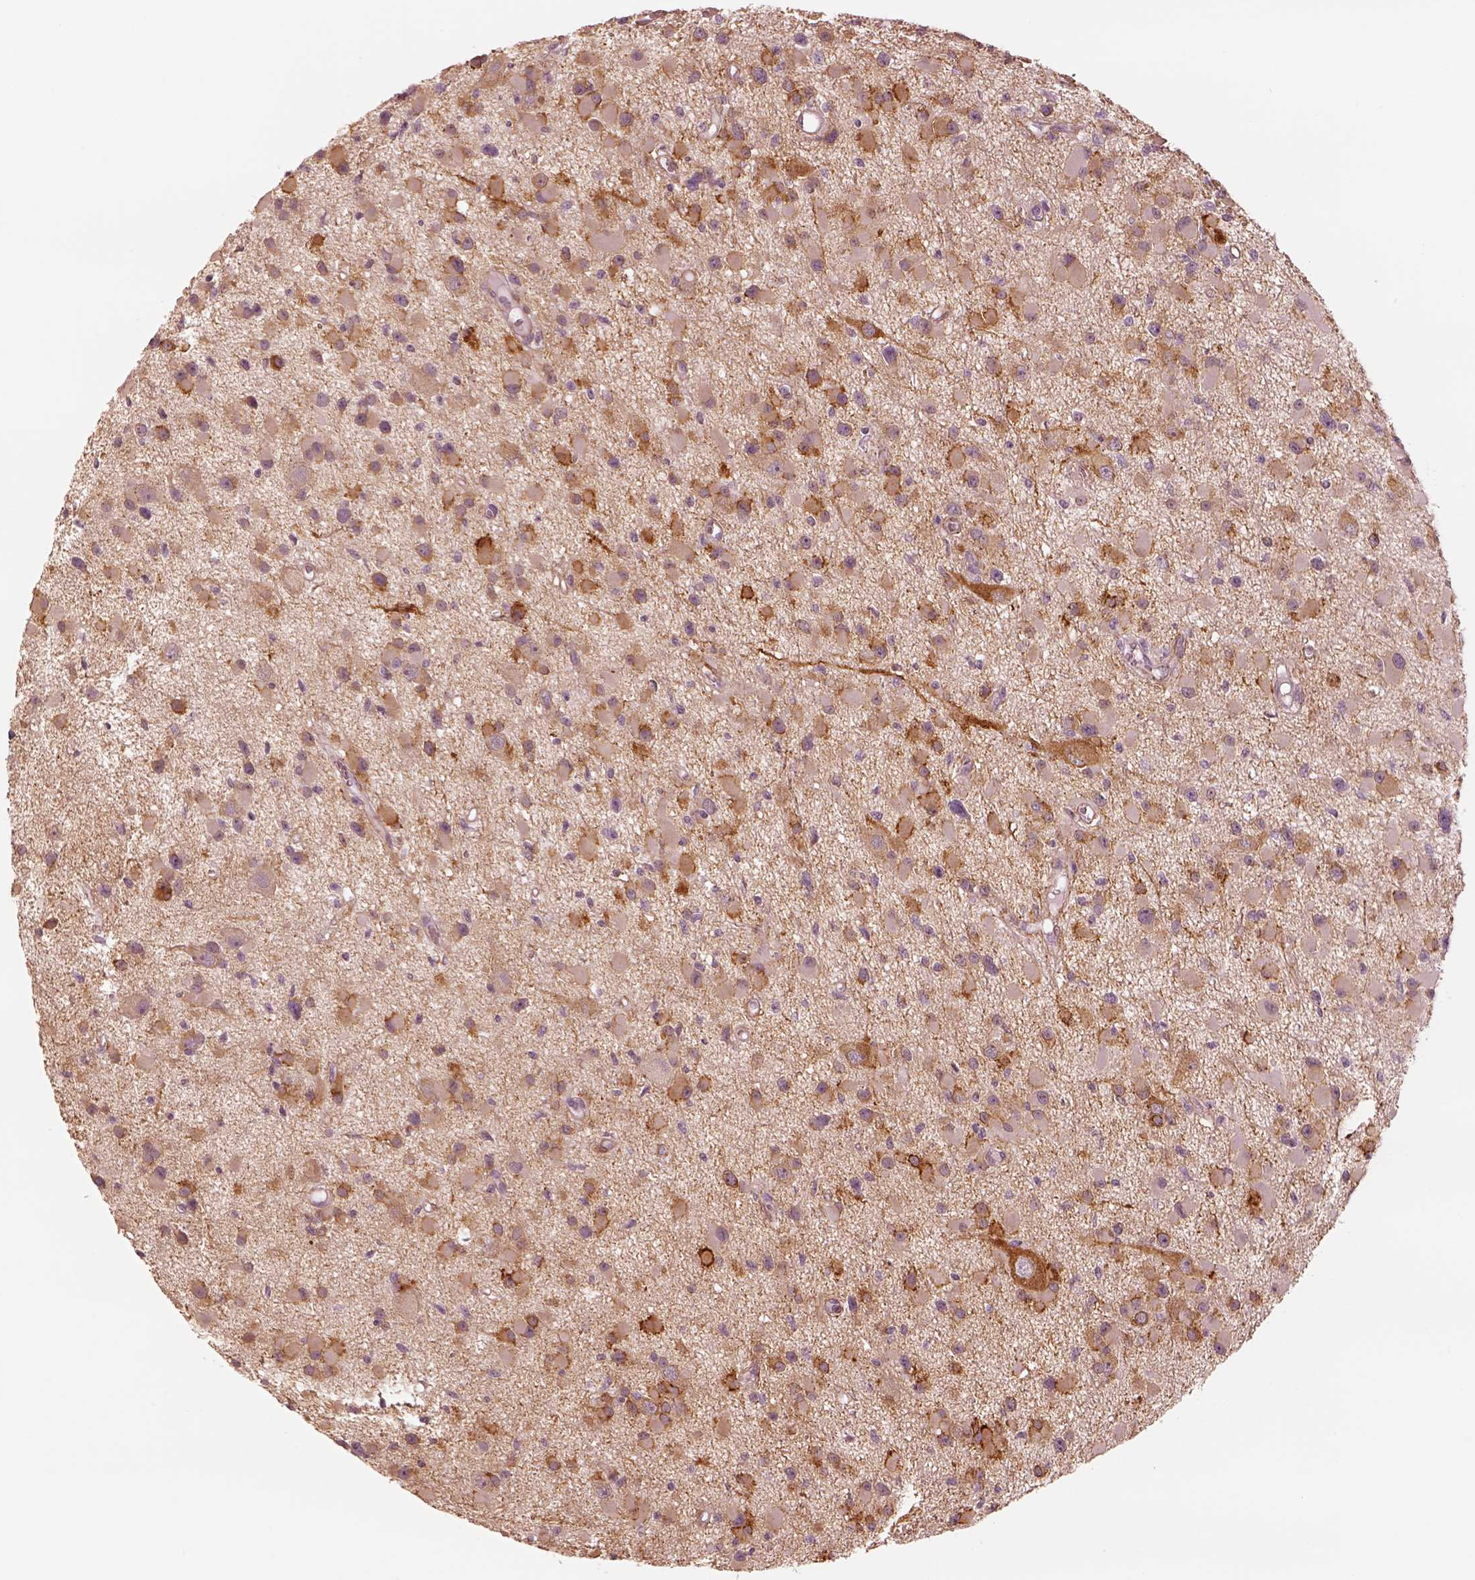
{"staining": {"intensity": "weak", "quantity": "25%-75%", "location": "cytoplasmic/membranous"}, "tissue": "glioma", "cell_type": "Tumor cells", "image_type": "cancer", "snomed": [{"axis": "morphology", "description": "Glioma, malignant, High grade"}, {"axis": "topography", "description": "Brain"}], "caption": "This photomicrograph reveals immunohistochemistry staining of glioma, with low weak cytoplasmic/membranous expression in approximately 25%-75% of tumor cells.", "gene": "DNAAF9", "patient": {"sex": "male", "age": 54}}